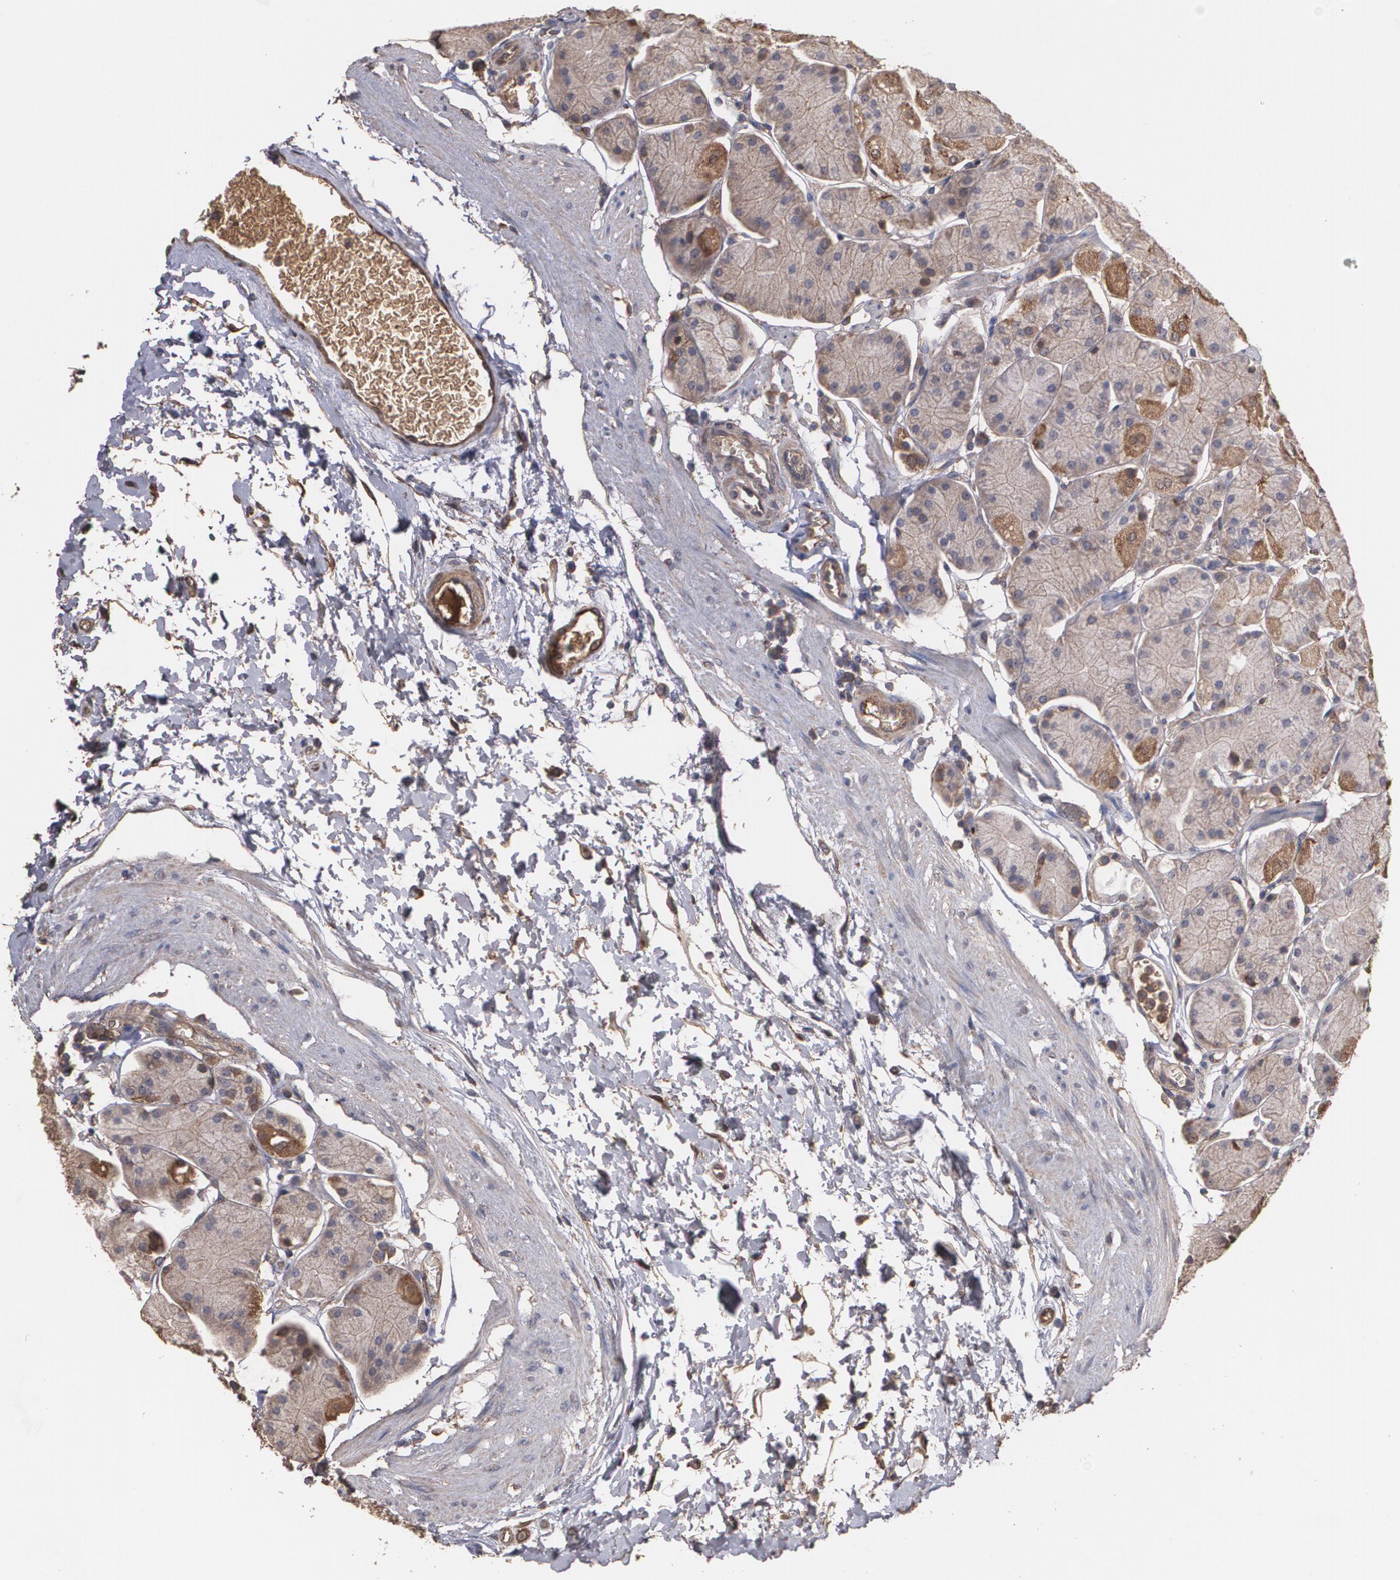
{"staining": {"intensity": "moderate", "quantity": ">75%", "location": "cytoplasmic/membranous"}, "tissue": "stomach", "cell_type": "Glandular cells", "image_type": "normal", "snomed": [{"axis": "morphology", "description": "Normal tissue, NOS"}, {"axis": "topography", "description": "Stomach, upper"}, {"axis": "topography", "description": "Stomach"}], "caption": "Immunohistochemistry (IHC) photomicrograph of benign human stomach stained for a protein (brown), which exhibits medium levels of moderate cytoplasmic/membranous expression in approximately >75% of glandular cells.", "gene": "PON1", "patient": {"sex": "male", "age": 76}}